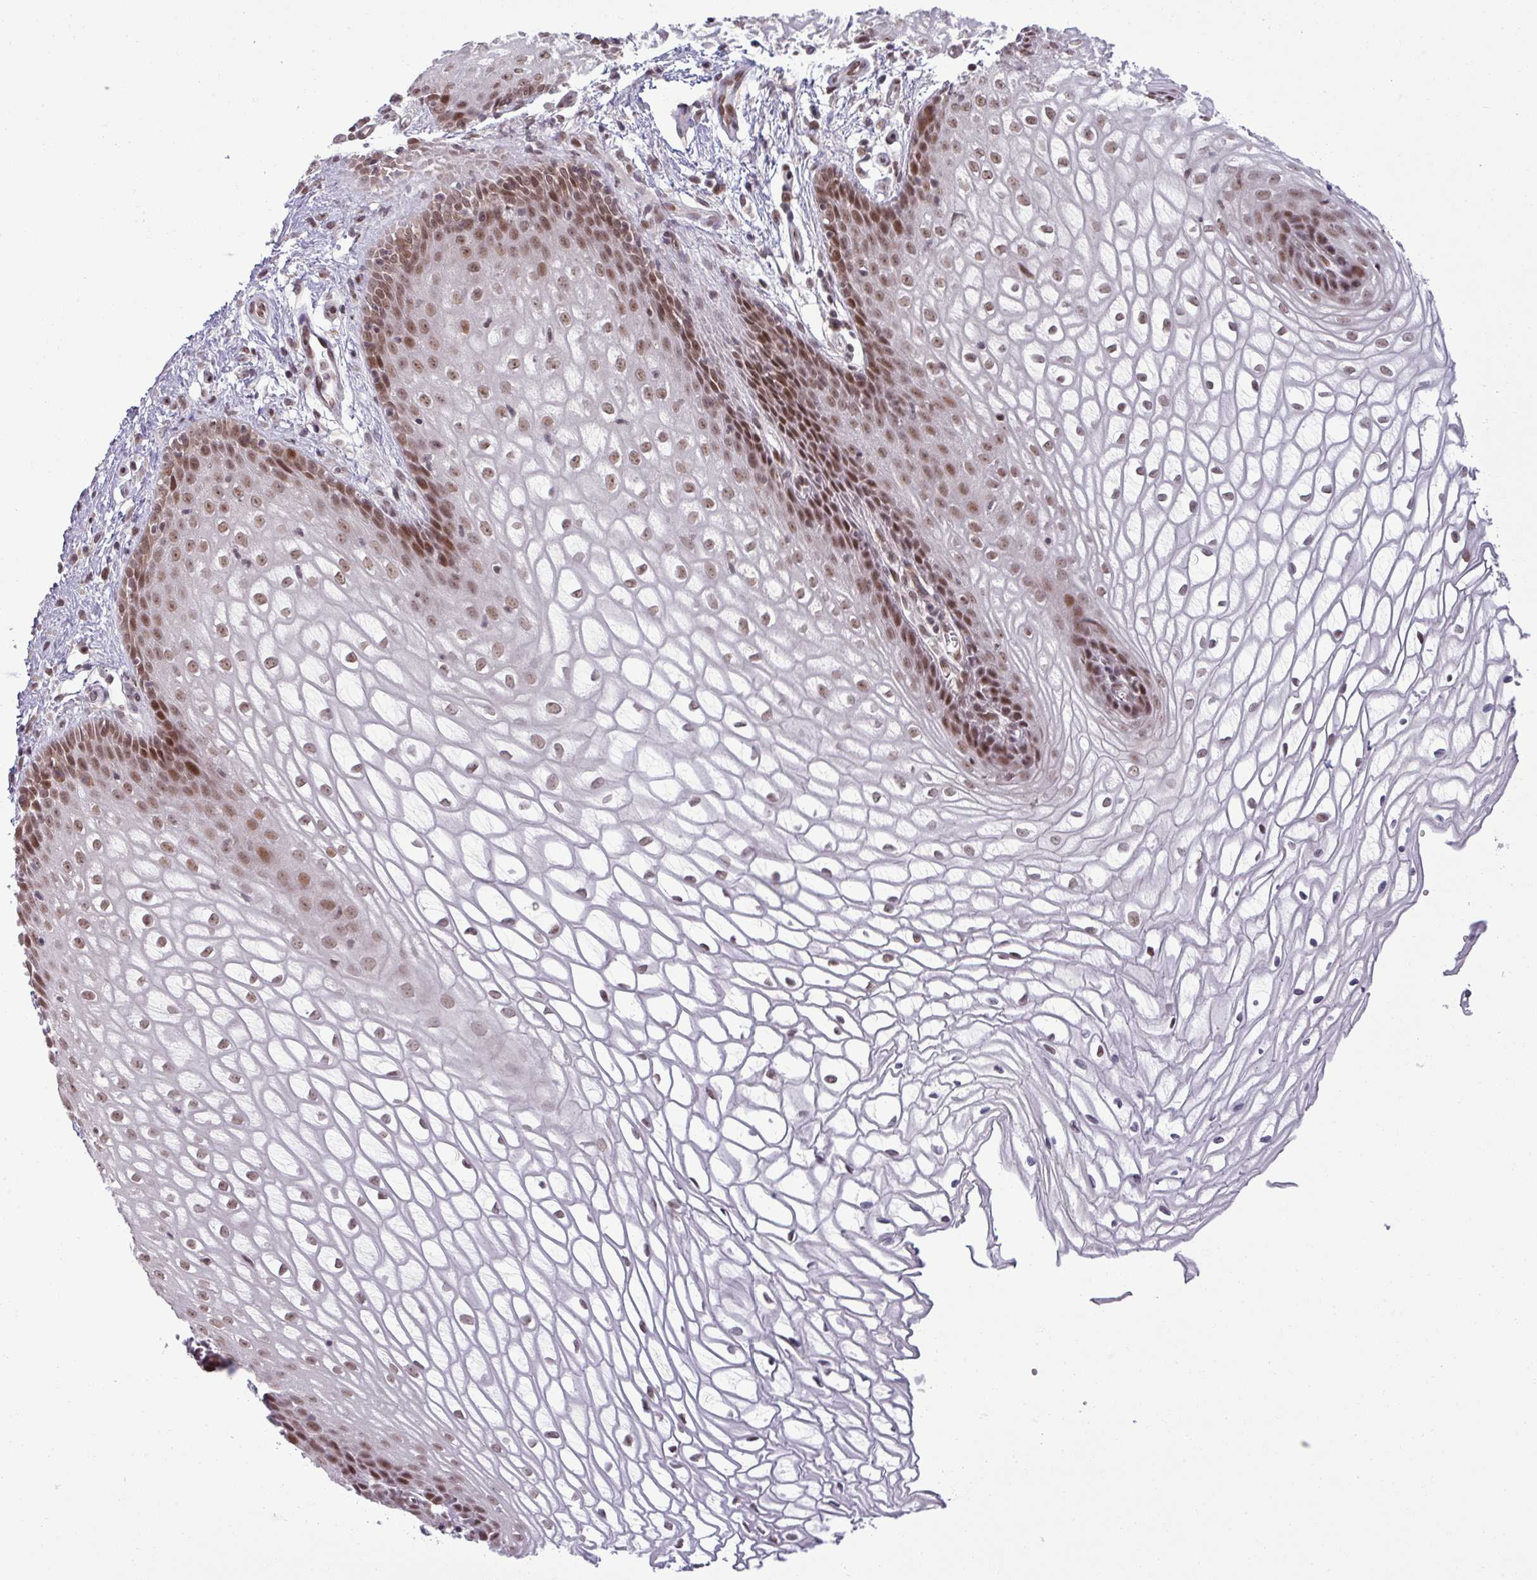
{"staining": {"intensity": "moderate", "quantity": "25%-75%", "location": "nuclear"}, "tissue": "vagina", "cell_type": "Squamous epithelial cells", "image_type": "normal", "snomed": [{"axis": "morphology", "description": "Normal tissue, NOS"}, {"axis": "topography", "description": "Vagina"}], "caption": "DAB (3,3'-diaminobenzidine) immunohistochemical staining of normal human vagina exhibits moderate nuclear protein expression in approximately 25%-75% of squamous epithelial cells.", "gene": "PTPN20", "patient": {"sex": "female", "age": 34}}